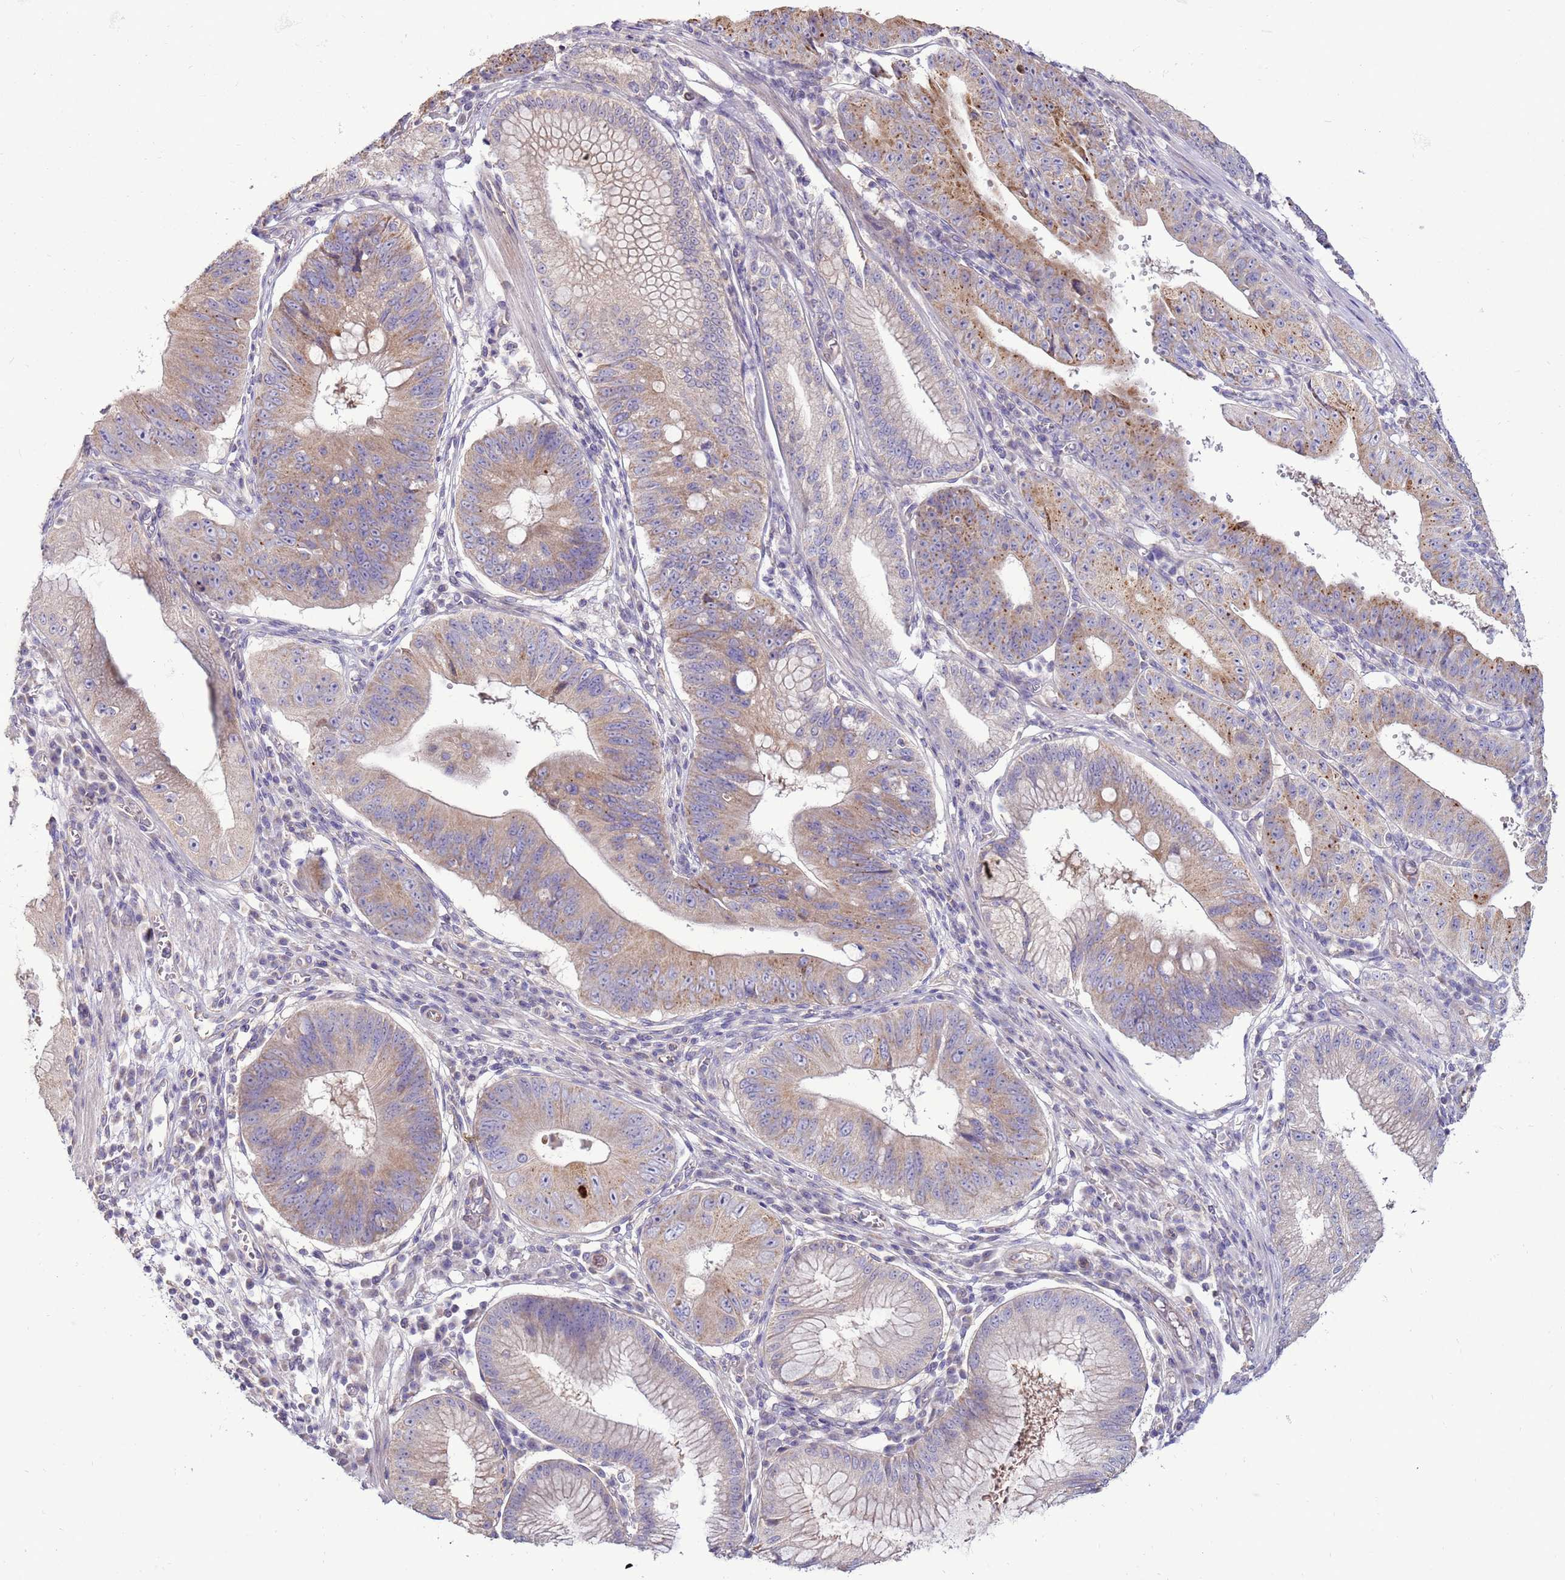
{"staining": {"intensity": "moderate", "quantity": "25%-75%", "location": "cytoplasmic/membranous"}, "tissue": "stomach cancer", "cell_type": "Tumor cells", "image_type": "cancer", "snomed": [{"axis": "morphology", "description": "Adenocarcinoma, NOS"}, {"axis": "topography", "description": "Stomach"}], "caption": "A brown stain shows moderate cytoplasmic/membranous positivity of a protein in stomach cancer (adenocarcinoma) tumor cells. Nuclei are stained in blue.", "gene": "TRAPPC4", "patient": {"sex": "male", "age": 59}}